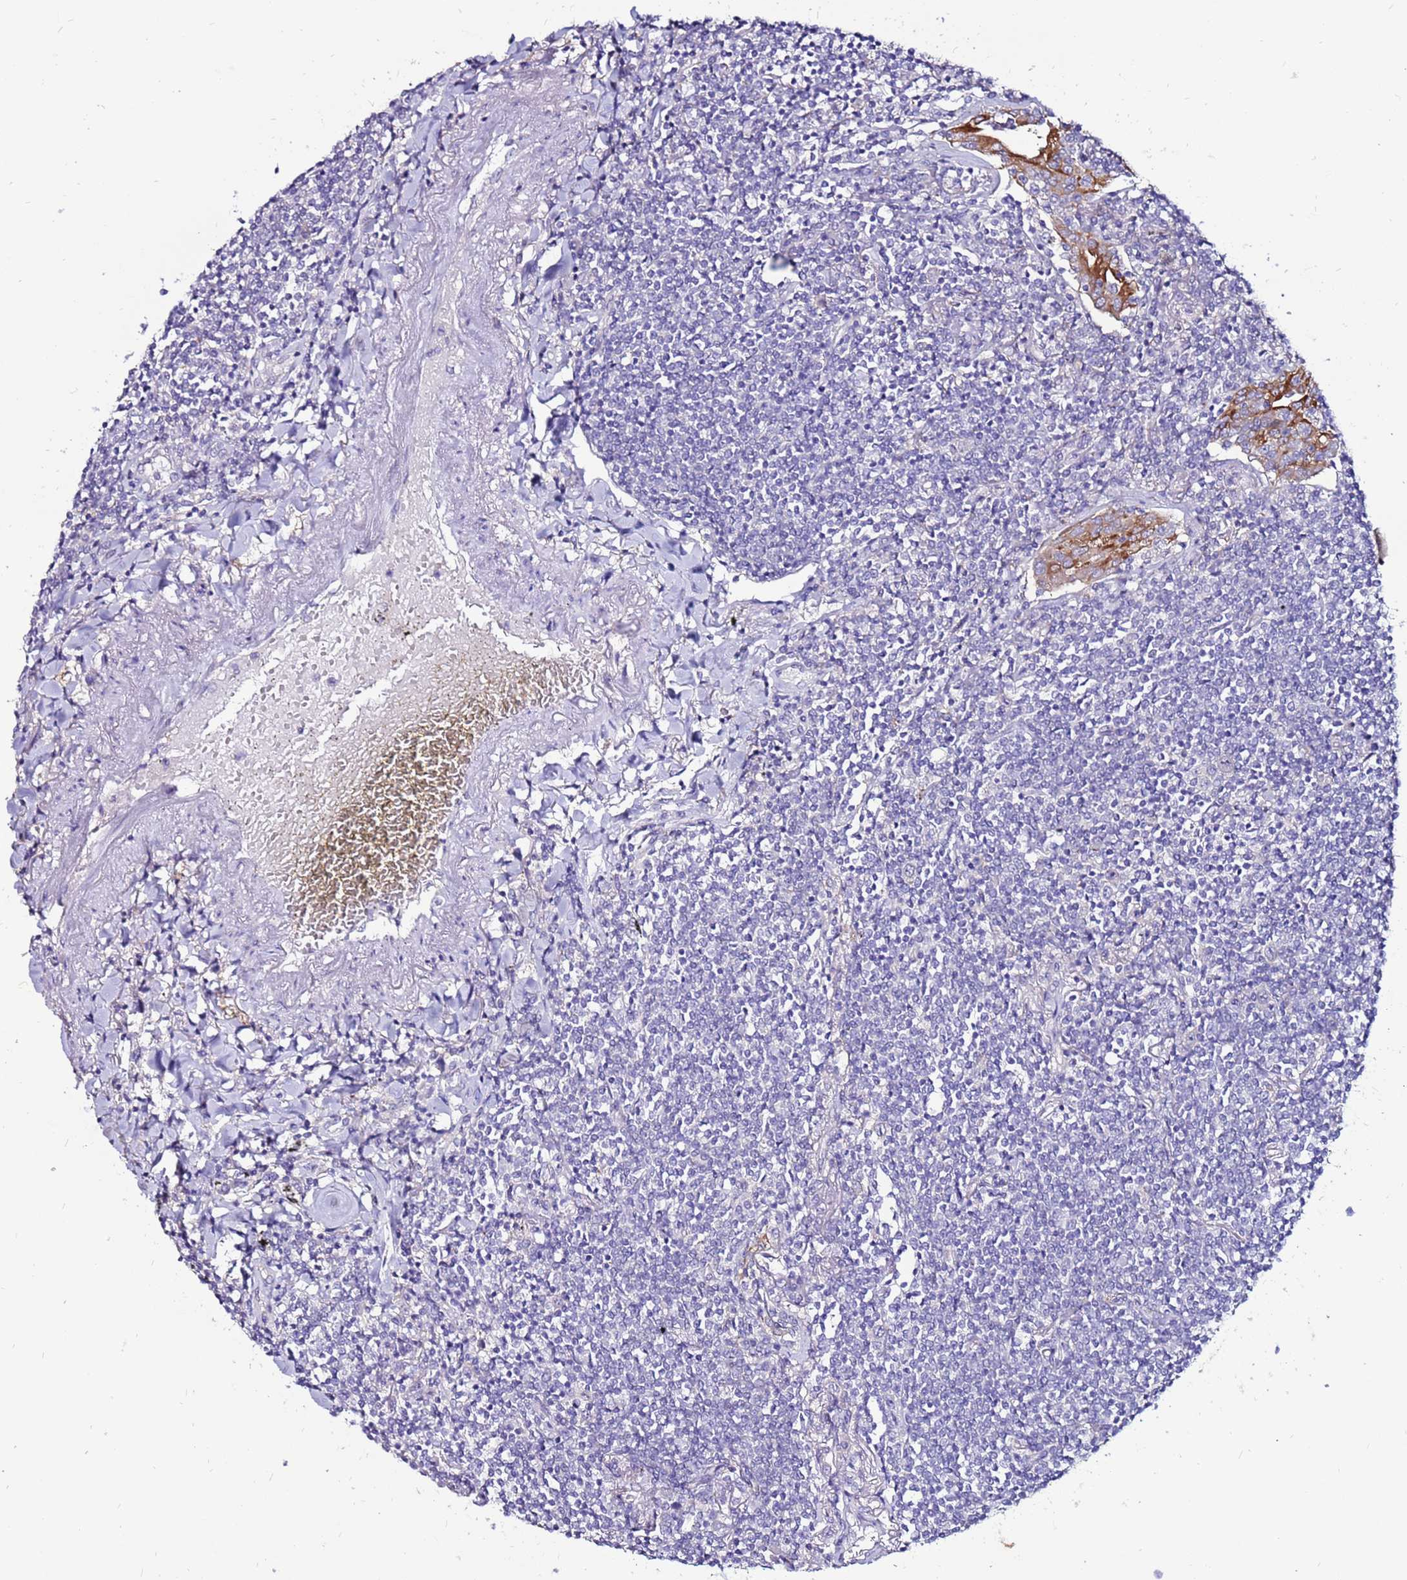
{"staining": {"intensity": "negative", "quantity": "none", "location": "none"}, "tissue": "lymphoma", "cell_type": "Tumor cells", "image_type": "cancer", "snomed": [{"axis": "morphology", "description": "Malignant lymphoma, non-Hodgkin's type, Low grade"}, {"axis": "topography", "description": "Lung"}], "caption": "Tumor cells are negative for protein expression in human lymphoma.", "gene": "SLC44A3", "patient": {"sex": "female", "age": 71}}